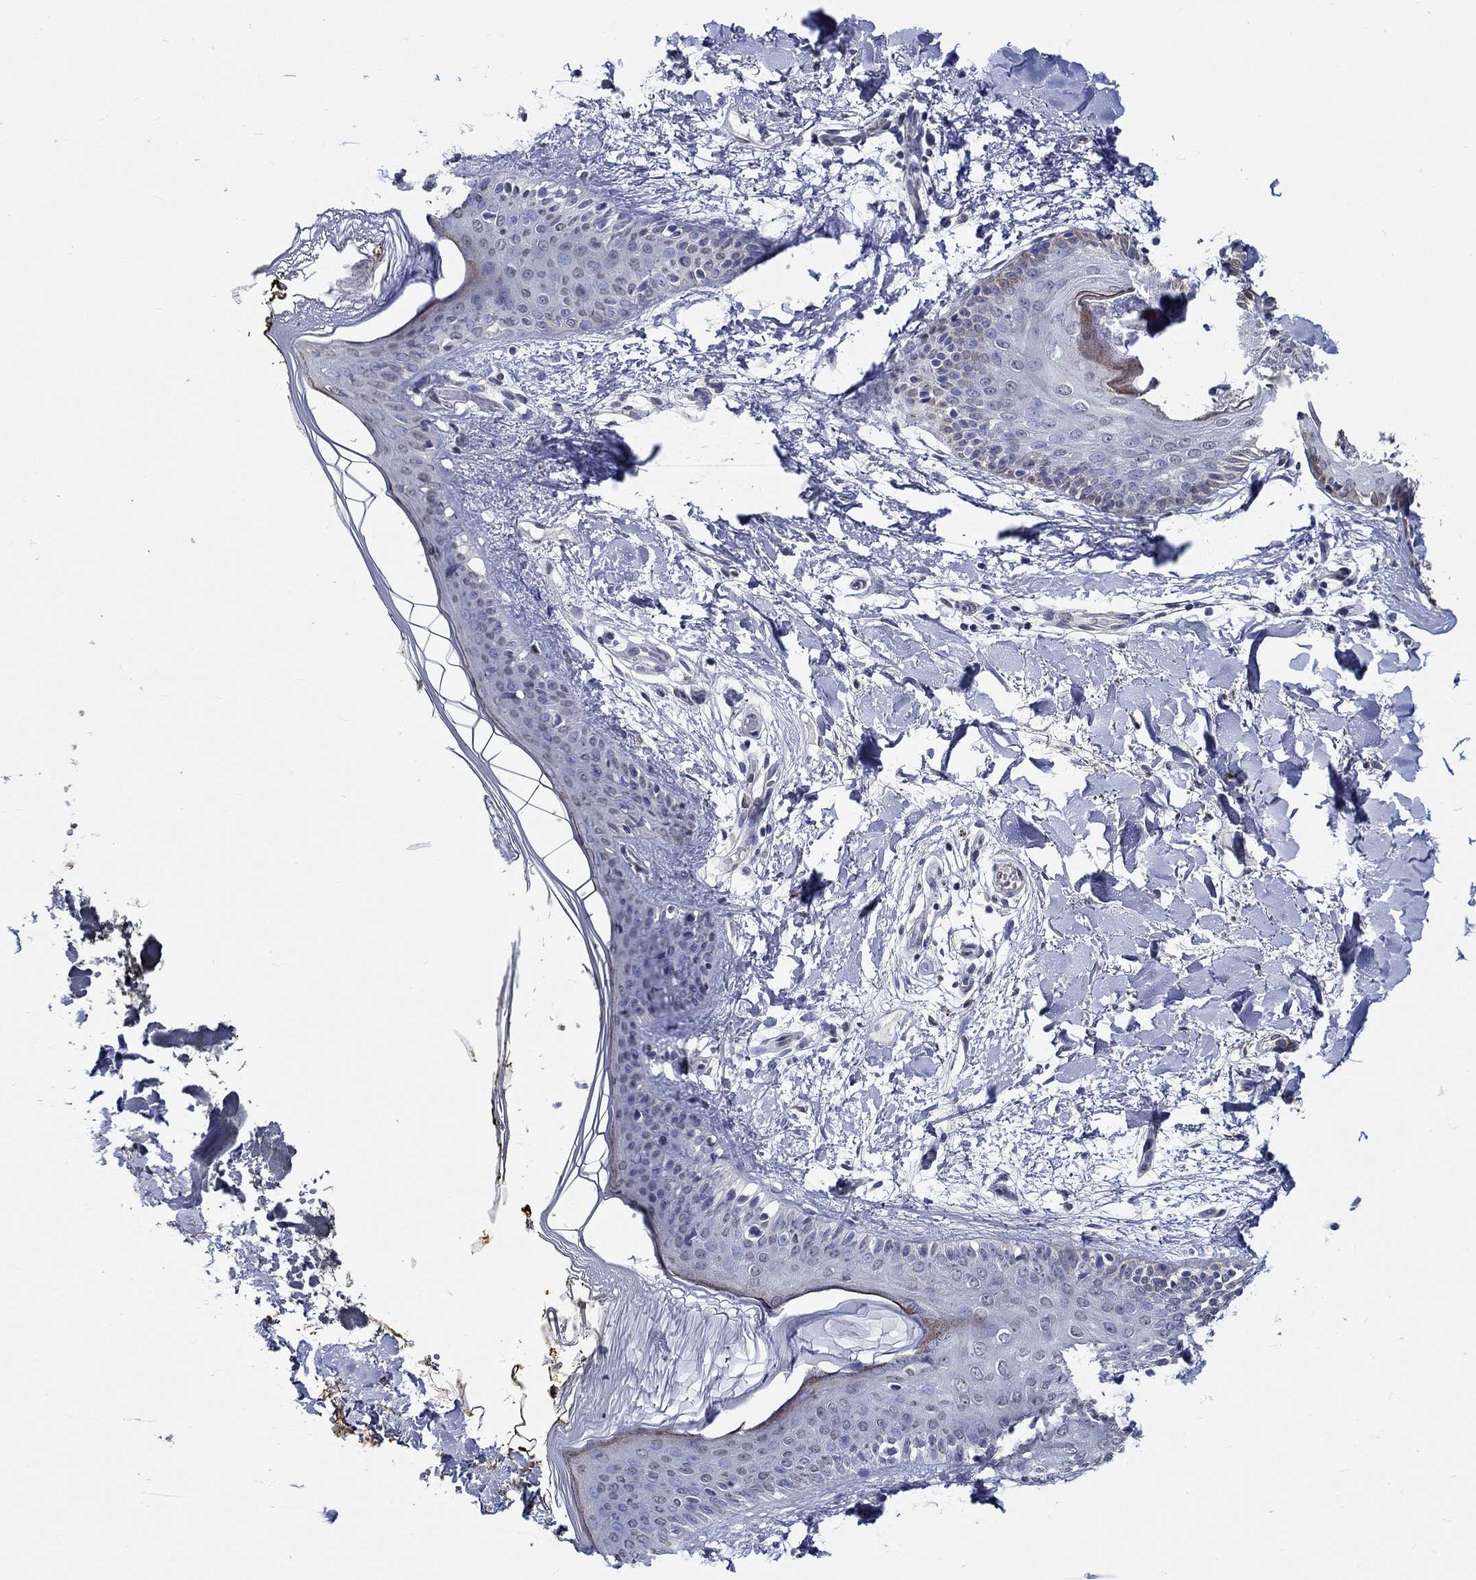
{"staining": {"intensity": "negative", "quantity": "none", "location": "none"}, "tissue": "skin", "cell_type": "Fibroblasts", "image_type": "normal", "snomed": [{"axis": "morphology", "description": "Normal tissue, NOS"}, {"axis": "topography", "description": "Skin"}], "caption": "Micrograph shows no protein staining in fibroblasts of benign skin.", "gene": "PDE1B", "patient": {"sex": "female", "age": 34}}